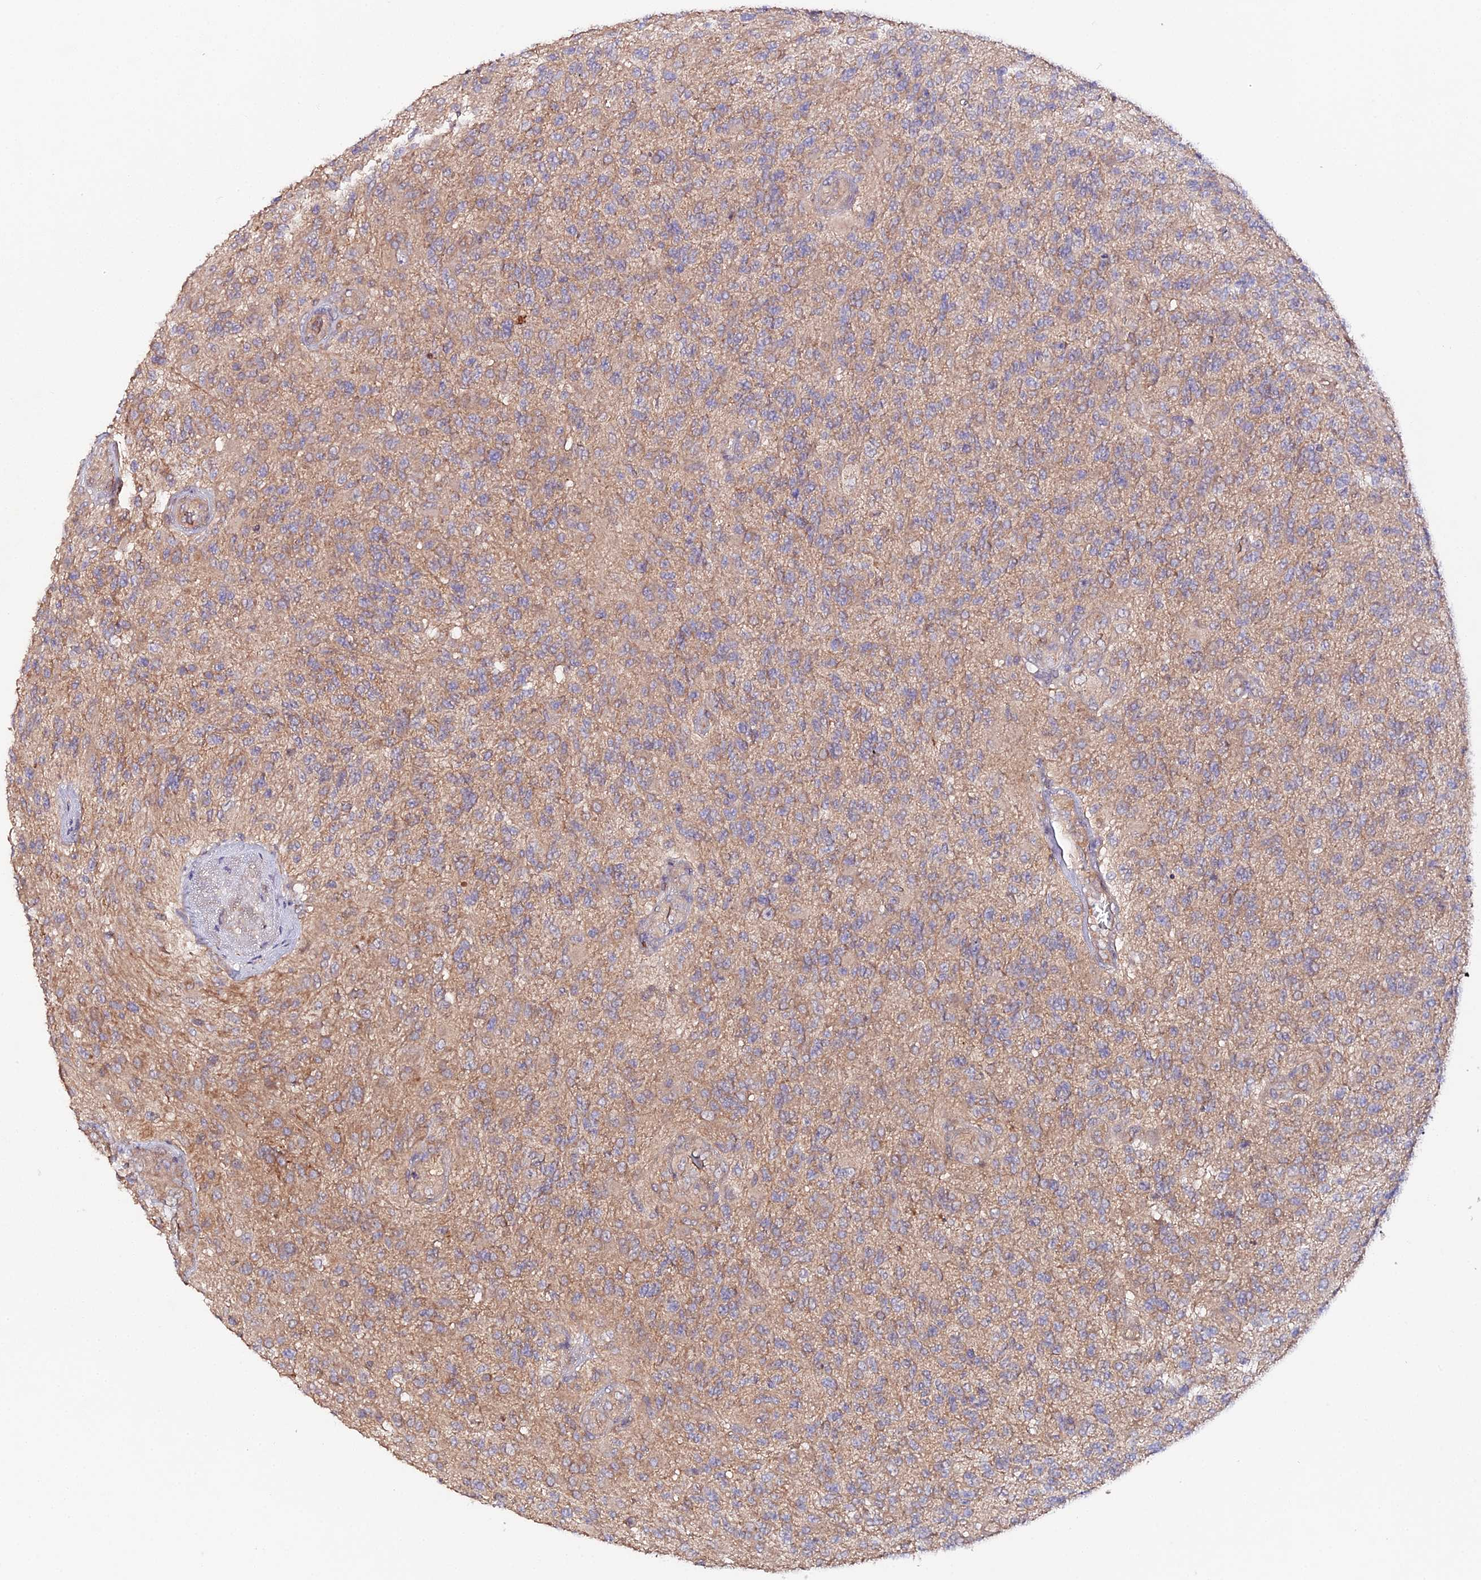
{"staining": {"intensity": "moderate", "quantity": ">75%", "location": "cytoplasmic/membranous"}, "tissue": "glioma", "cell_type": "Tumor cells", "image_type": "cancer", "snomed": [{"axis": "morphology", "description": "Glioma, malignant, High grade"}, {"axis": "topography", "description": "Brain"}], "caption": "Moderate cytoplasmic/membranous staining is identified in approximately >75% of tumor cells in glioma. Ihc stains the protein of interest in brown and the nuclei are stained blue.", "gene": "TRIM26", "patient": {"sex": "male", "age": 56}}